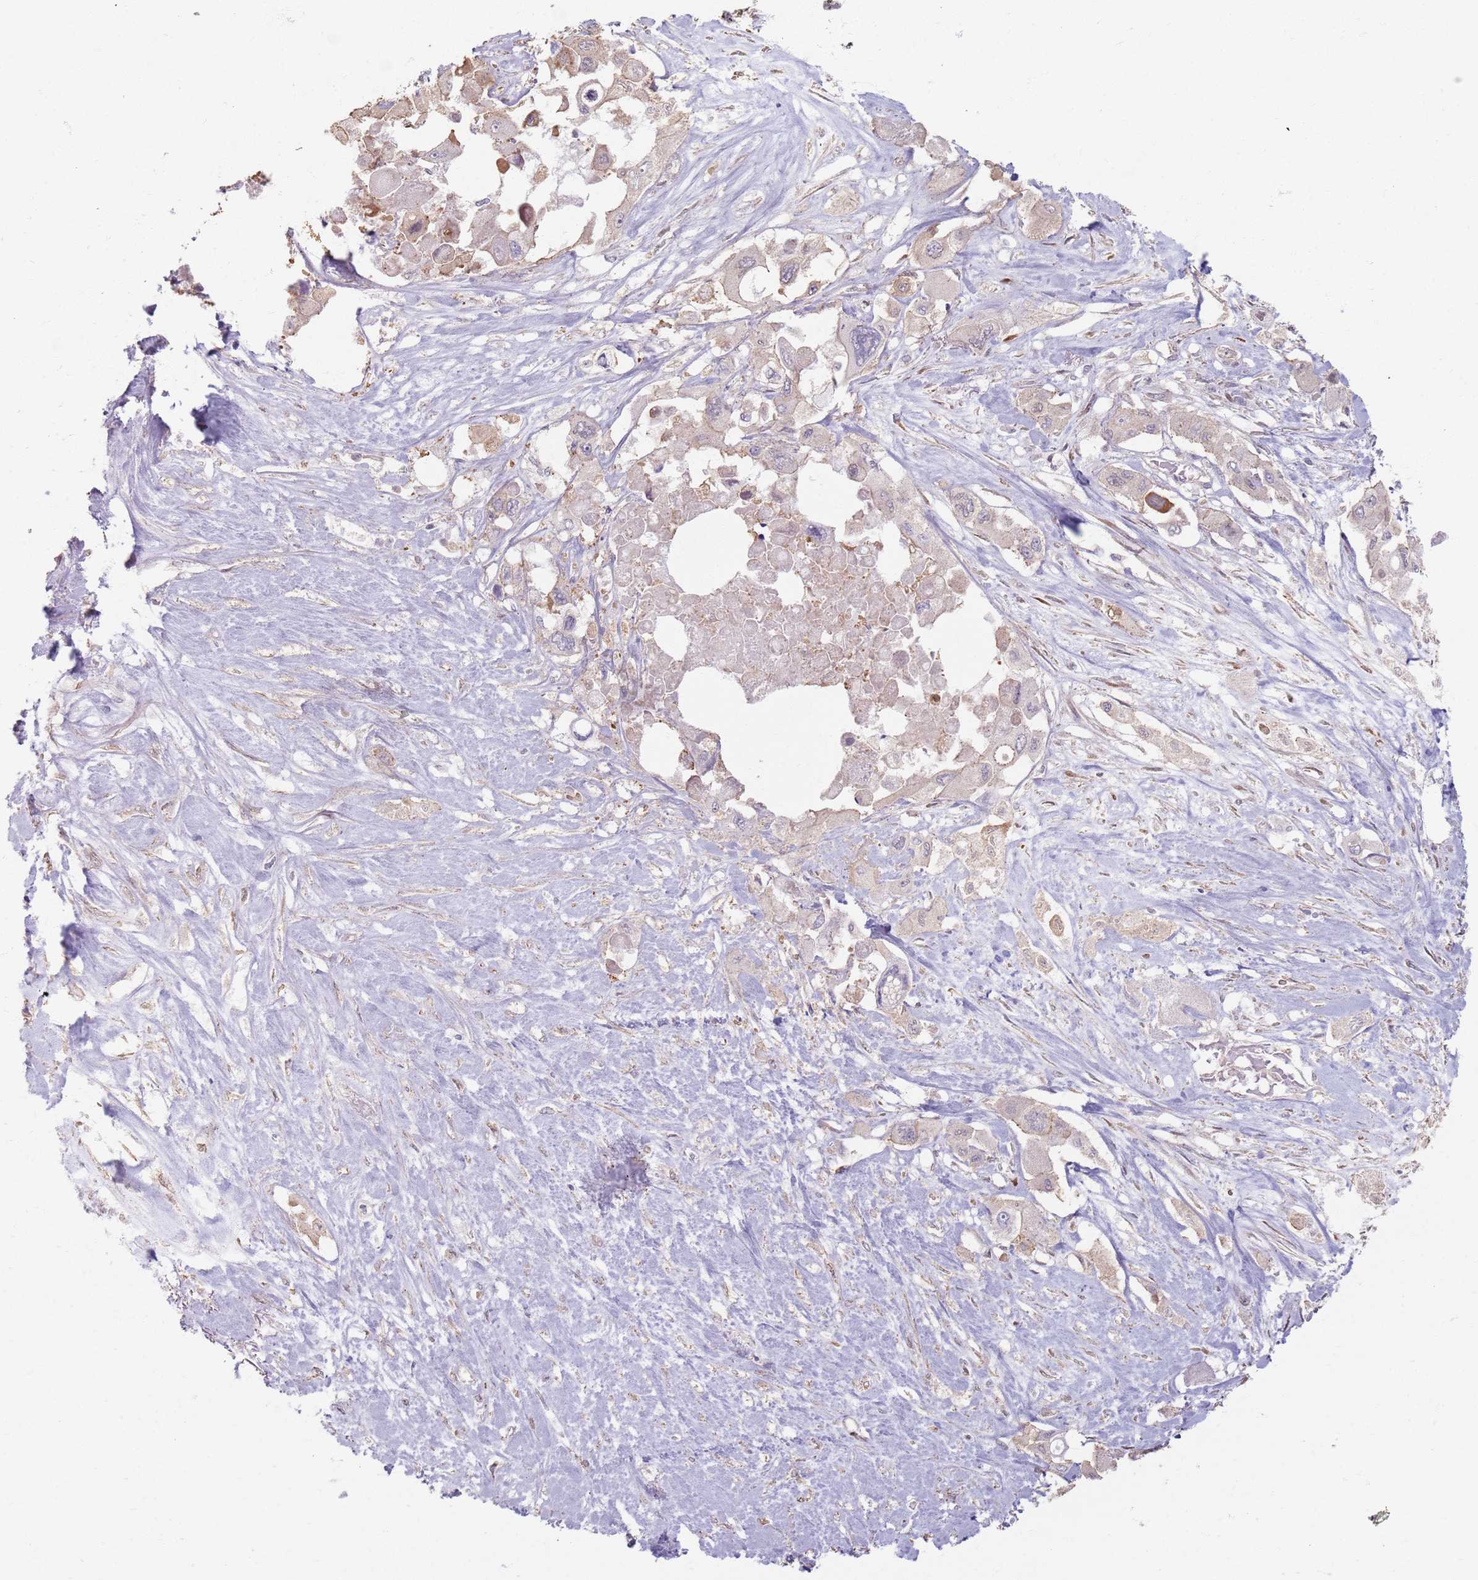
{"staining": {"intensity": "negative", "quantity": "none", "location": "none"}, "tissue": "pancreatic cancer", "cell_type": "Tumor cells", "image_type": "cancer", "snomed": [{"axis": "morphology", "description": "Adenocarcinoma, NOS"}, {"axis": "topography", "description": "Pancreas"}], "caption": "This is an immunohistochemistry (IHC) histopathology image of adenocarcinoma (pancreatic). There is no positivity in tumor cells.", "gene": "KCNA5", "patient": {"sex": "male", "age": 92}}